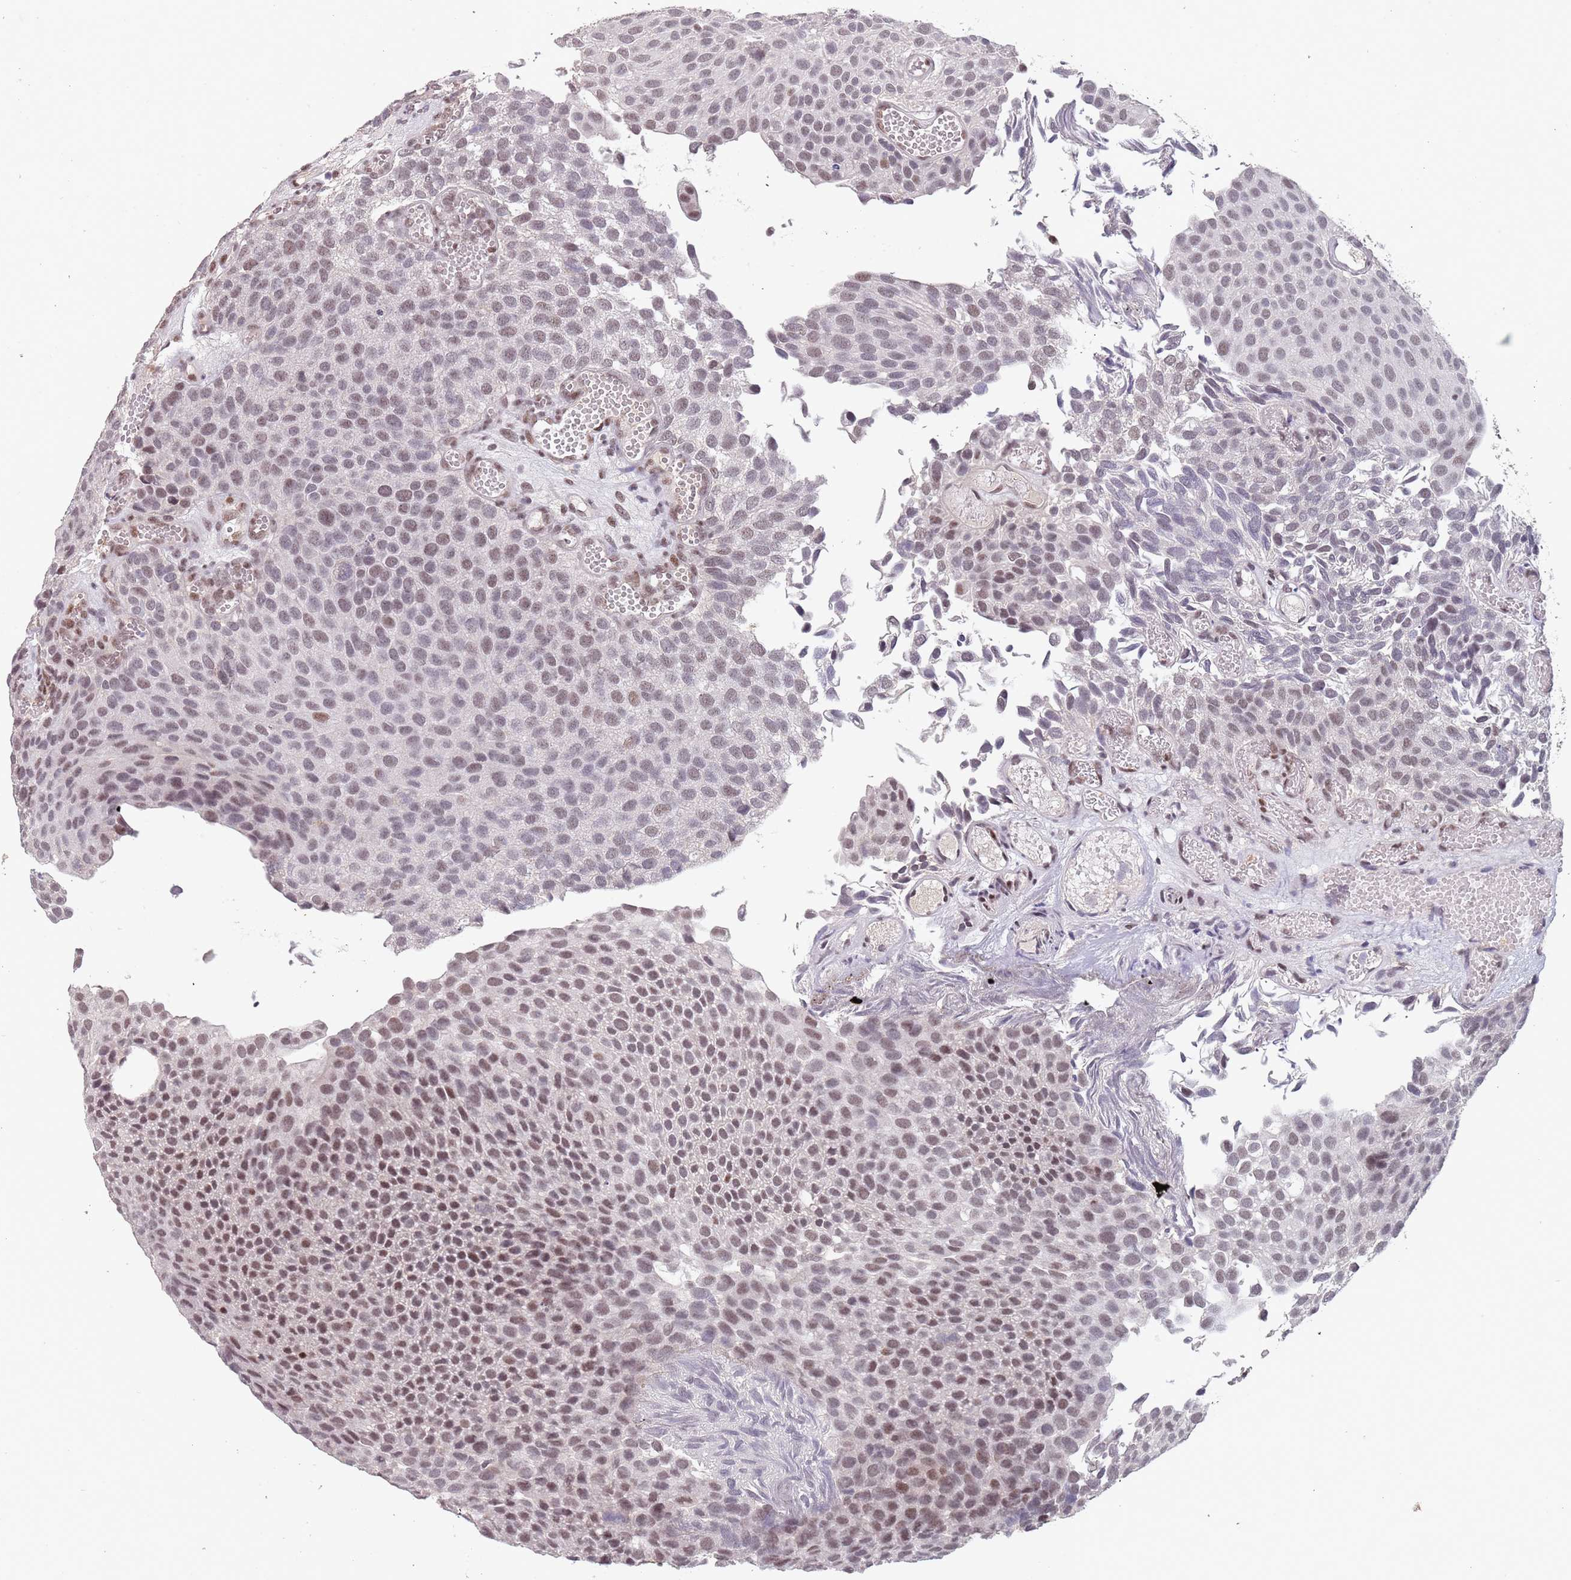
{"staining": {"intensity": "weak", "quantity": ">75%", "location": "nuclear"}, "tissue": "urothelial cancer", "cell_type": "Tumor cells", "image_type": "cancer", "snomed": [{"axis": "morphology", "description": "Urothelial carcinoma, Low grade"}, {"axis": "topography", "description": "Urinary bladder"}], "caption": "Immunohistochemical staining of low-grade urothelial carcinoma demonstrates low levels of weak nuclear protein positivity in about >75% of tumor cells. (brown staining indicates protein expression, while blue staining denotes nuclei).", "gene": "CIZ1", "patient": {"sex": "male", "age": 89}}